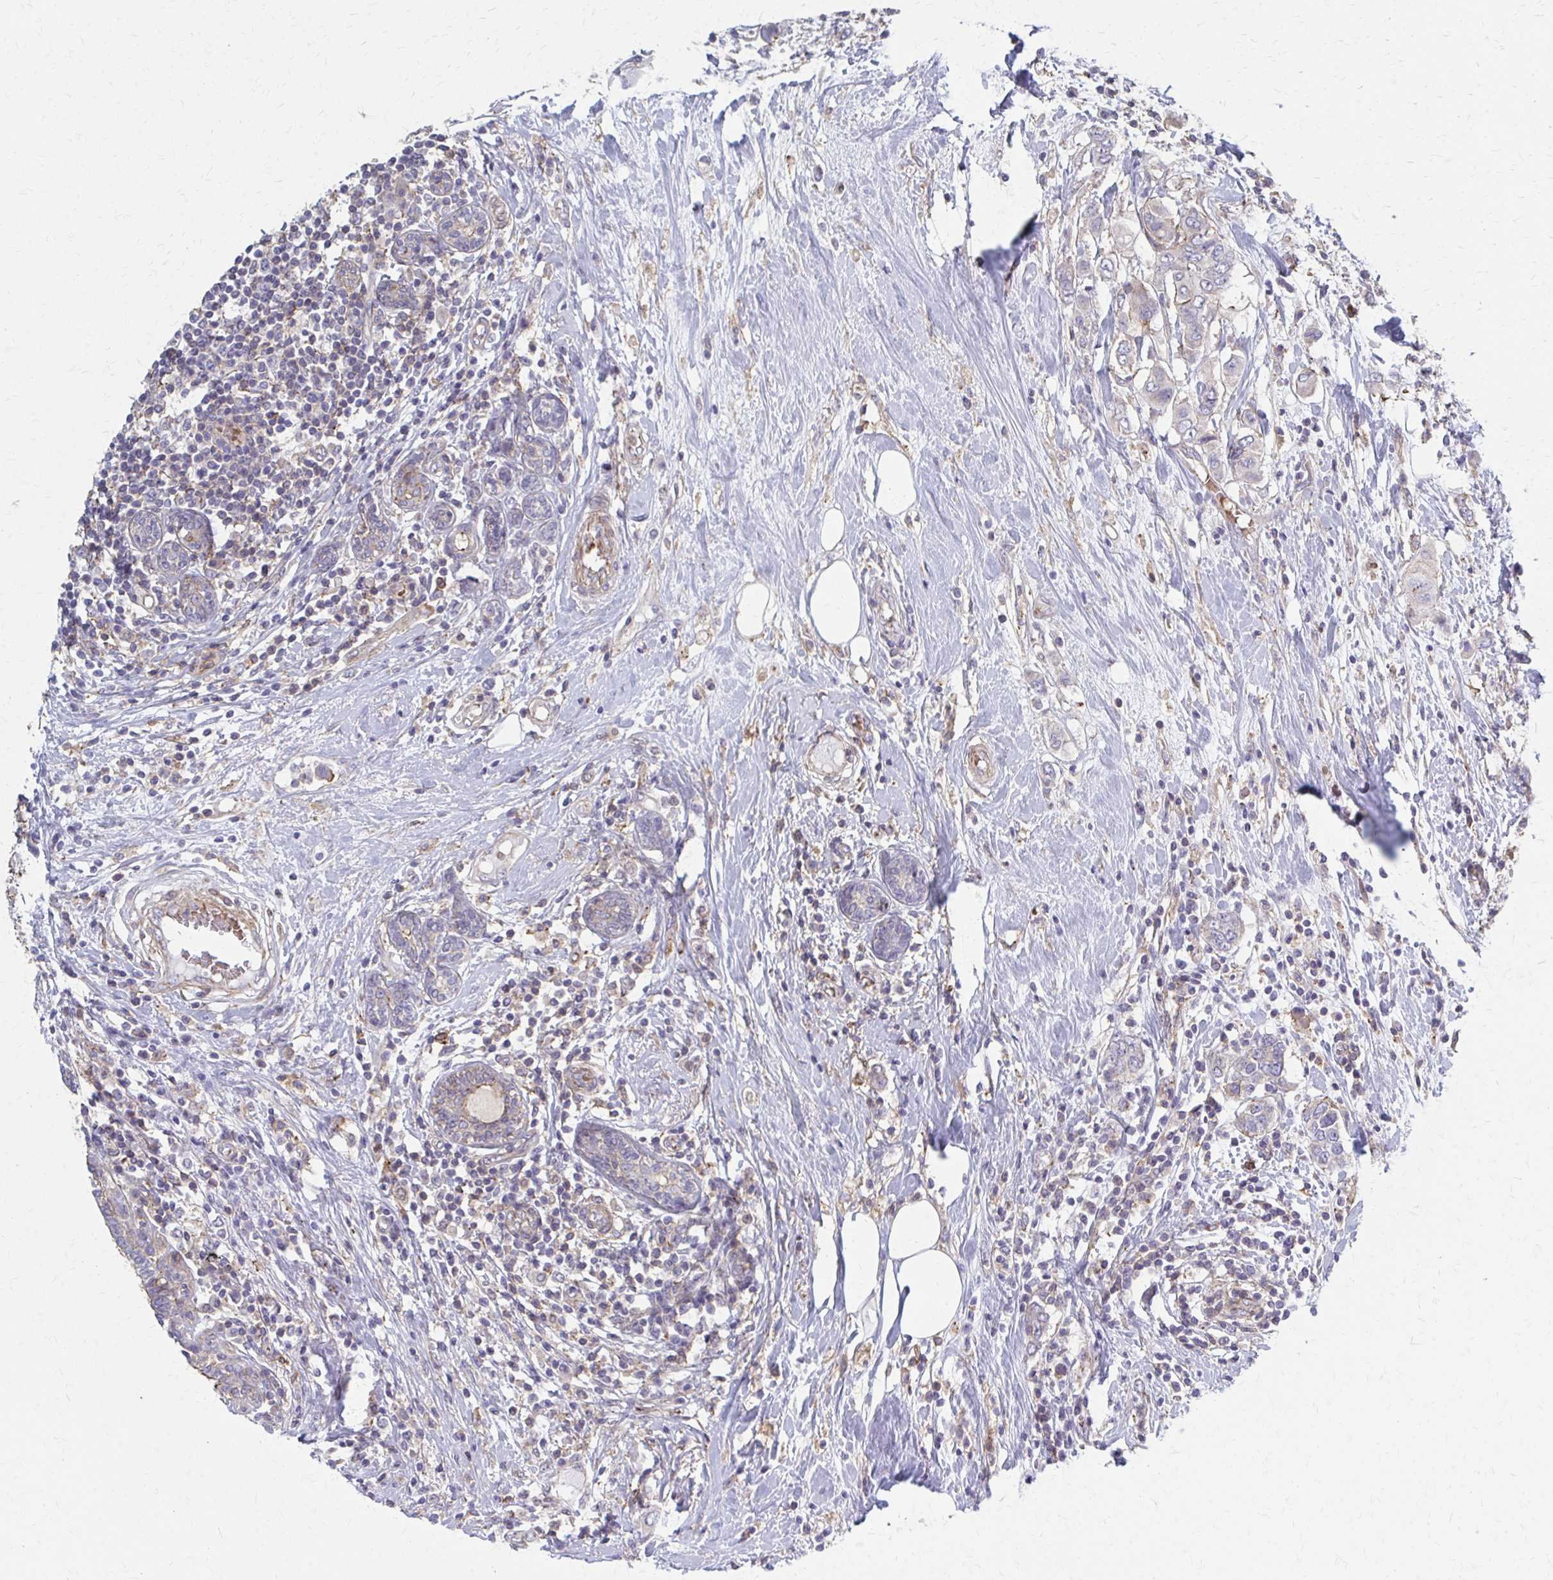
{"staining": {"intensity": "negative", "quantity": "none", "location": "none"}, "tissue": "breast cancer", "cell_type": "Tumor cells", "image_type": "cancer", "snomed": [{"axis": "morphology", "description": "Lobular carcinoma"}, {"axis": "topography", "description": "Breast"}], "caption": "DAB (3,3'-diaminobenzidine) immunohistochemical staining of human lobular carcinoma (breast) exhibits no significant expression in tumor cells.", "gene": "MMP14", "patient": {"sex": "female", "age": 51}}